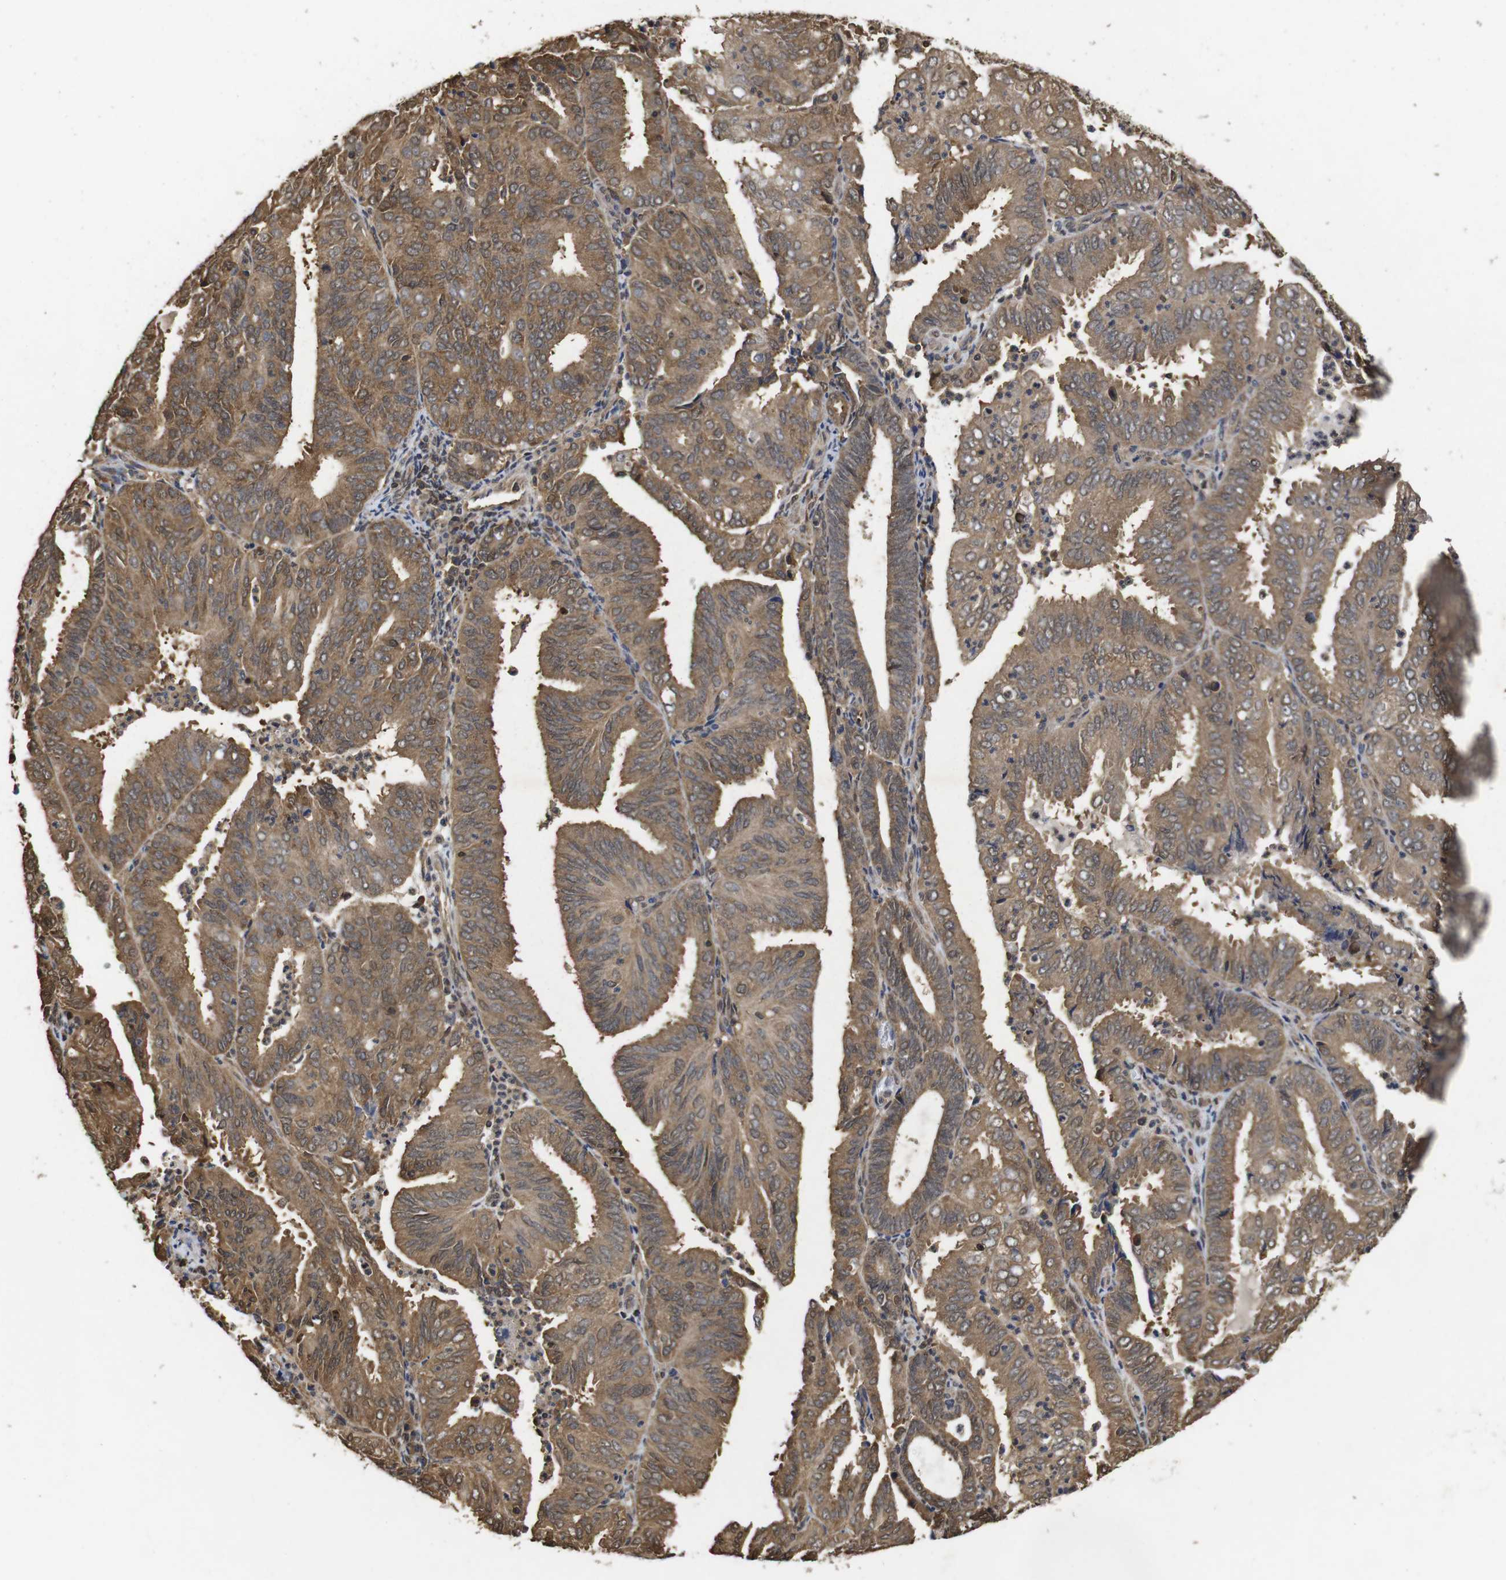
{"staining": {"intensity": "moderate", "quantity": ">75%", "location": "cytoplasmic/membranous,nuclear"}, "tissue": "endometrial cancer", "cell_type": "Tumor cells", "image_type": "cancer", "snomed": [{"axis": "morphology", "description": "Adenocarcinoma, NOS"}, {"axis": "topography", "description": "Uterus"}], "caption": "Immunohistochemical staining of human adenocarcinoma (endometrial) exhibits moderate cytoplasmic/membranous and nuclear protein staining in approximately >75% of tumor cells.", "gene": "SUMO3", "patient": {"sex": "female", "age": 60}}